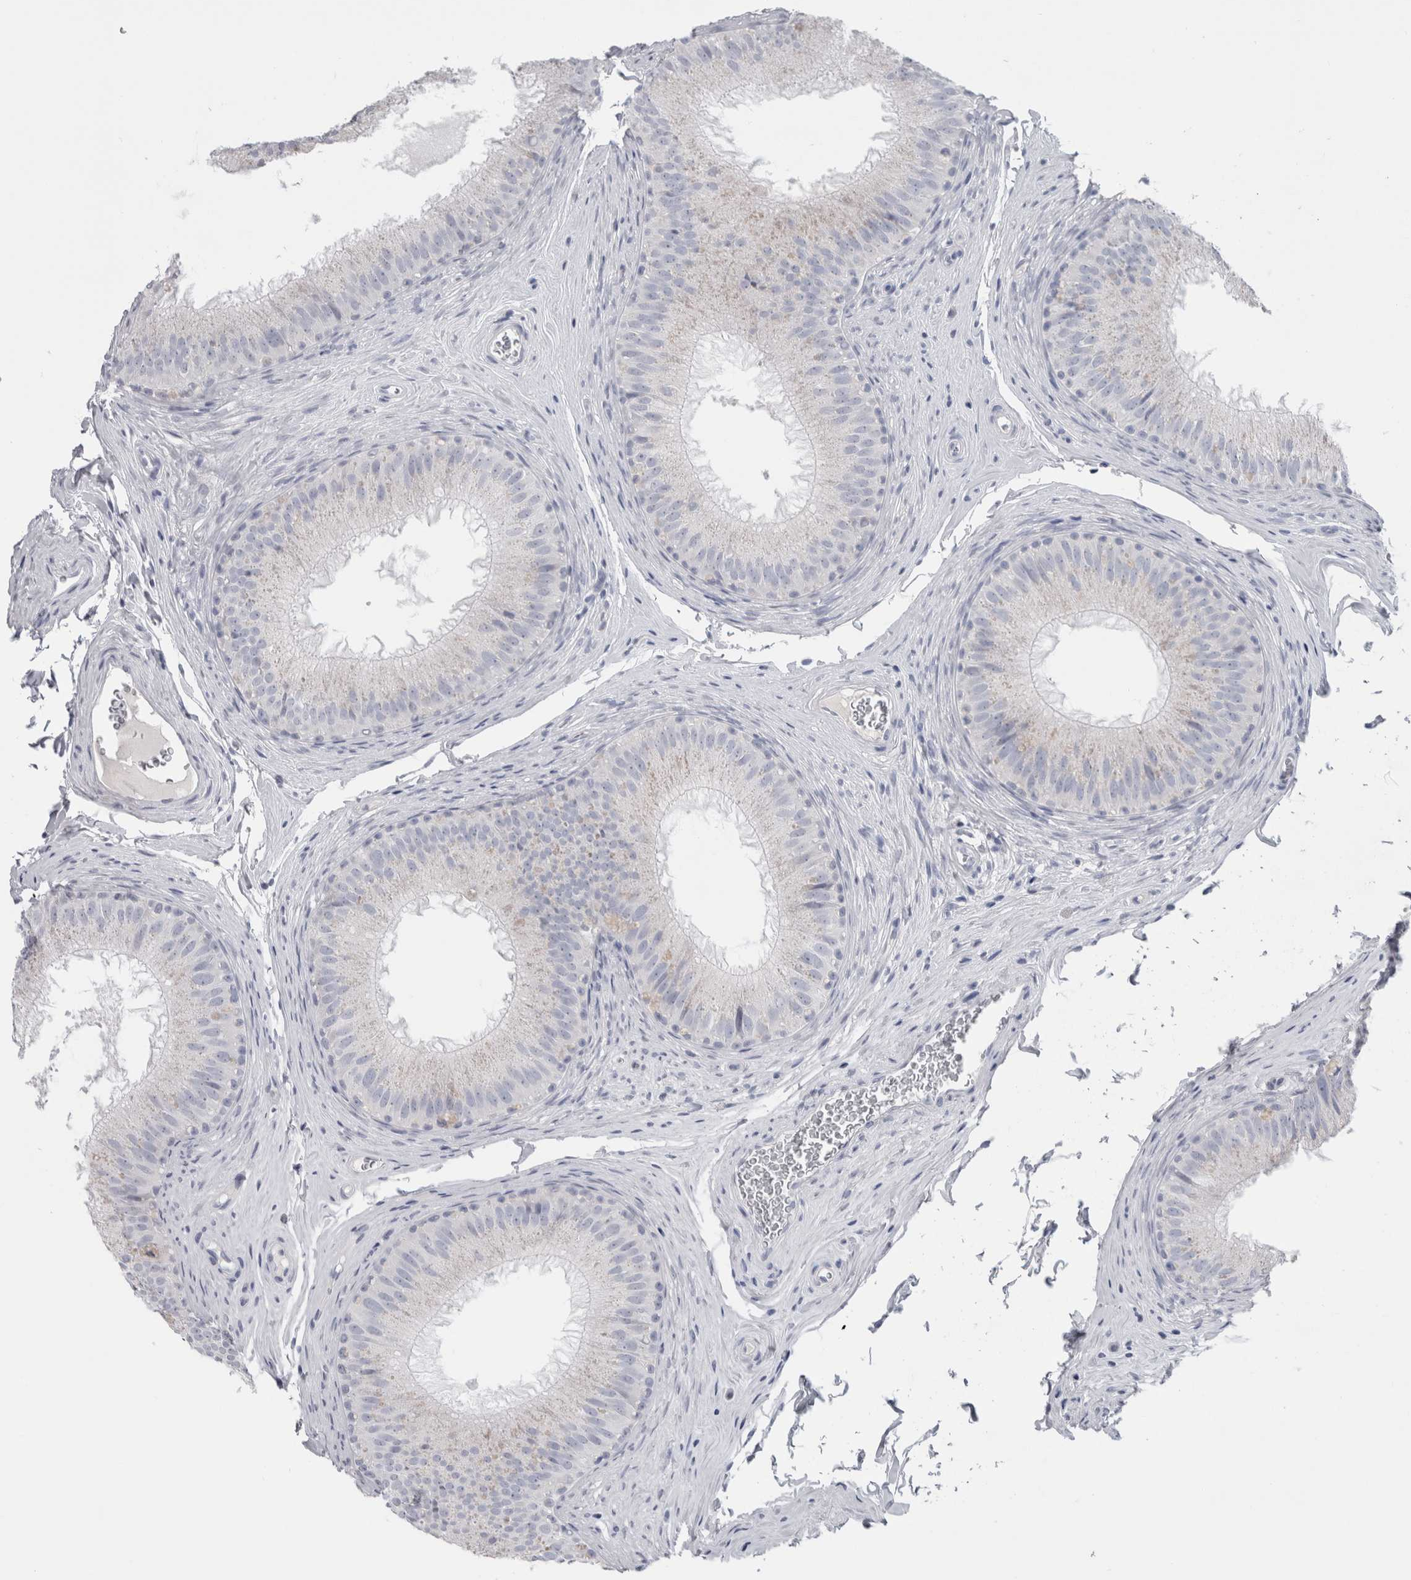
{"staining": {"intensity": "negative", "quantity": "none", "location": "none"}, "tissue": "epididymis", "cell_type": "Glandular cells", "image_type": "normal", "snomed": [{"axis": "morphology", "description": "Normal tissue, NOS"}, {"axis": "topography", "description": "Epididymis"}], "caption": "This is an immunohistochemistry (IHC) micrograph of unremarkable epididymis. There is no positivity in glandular cells.", "gene": "ADAM2", "patient": {"sex": "male", "age": 32}}